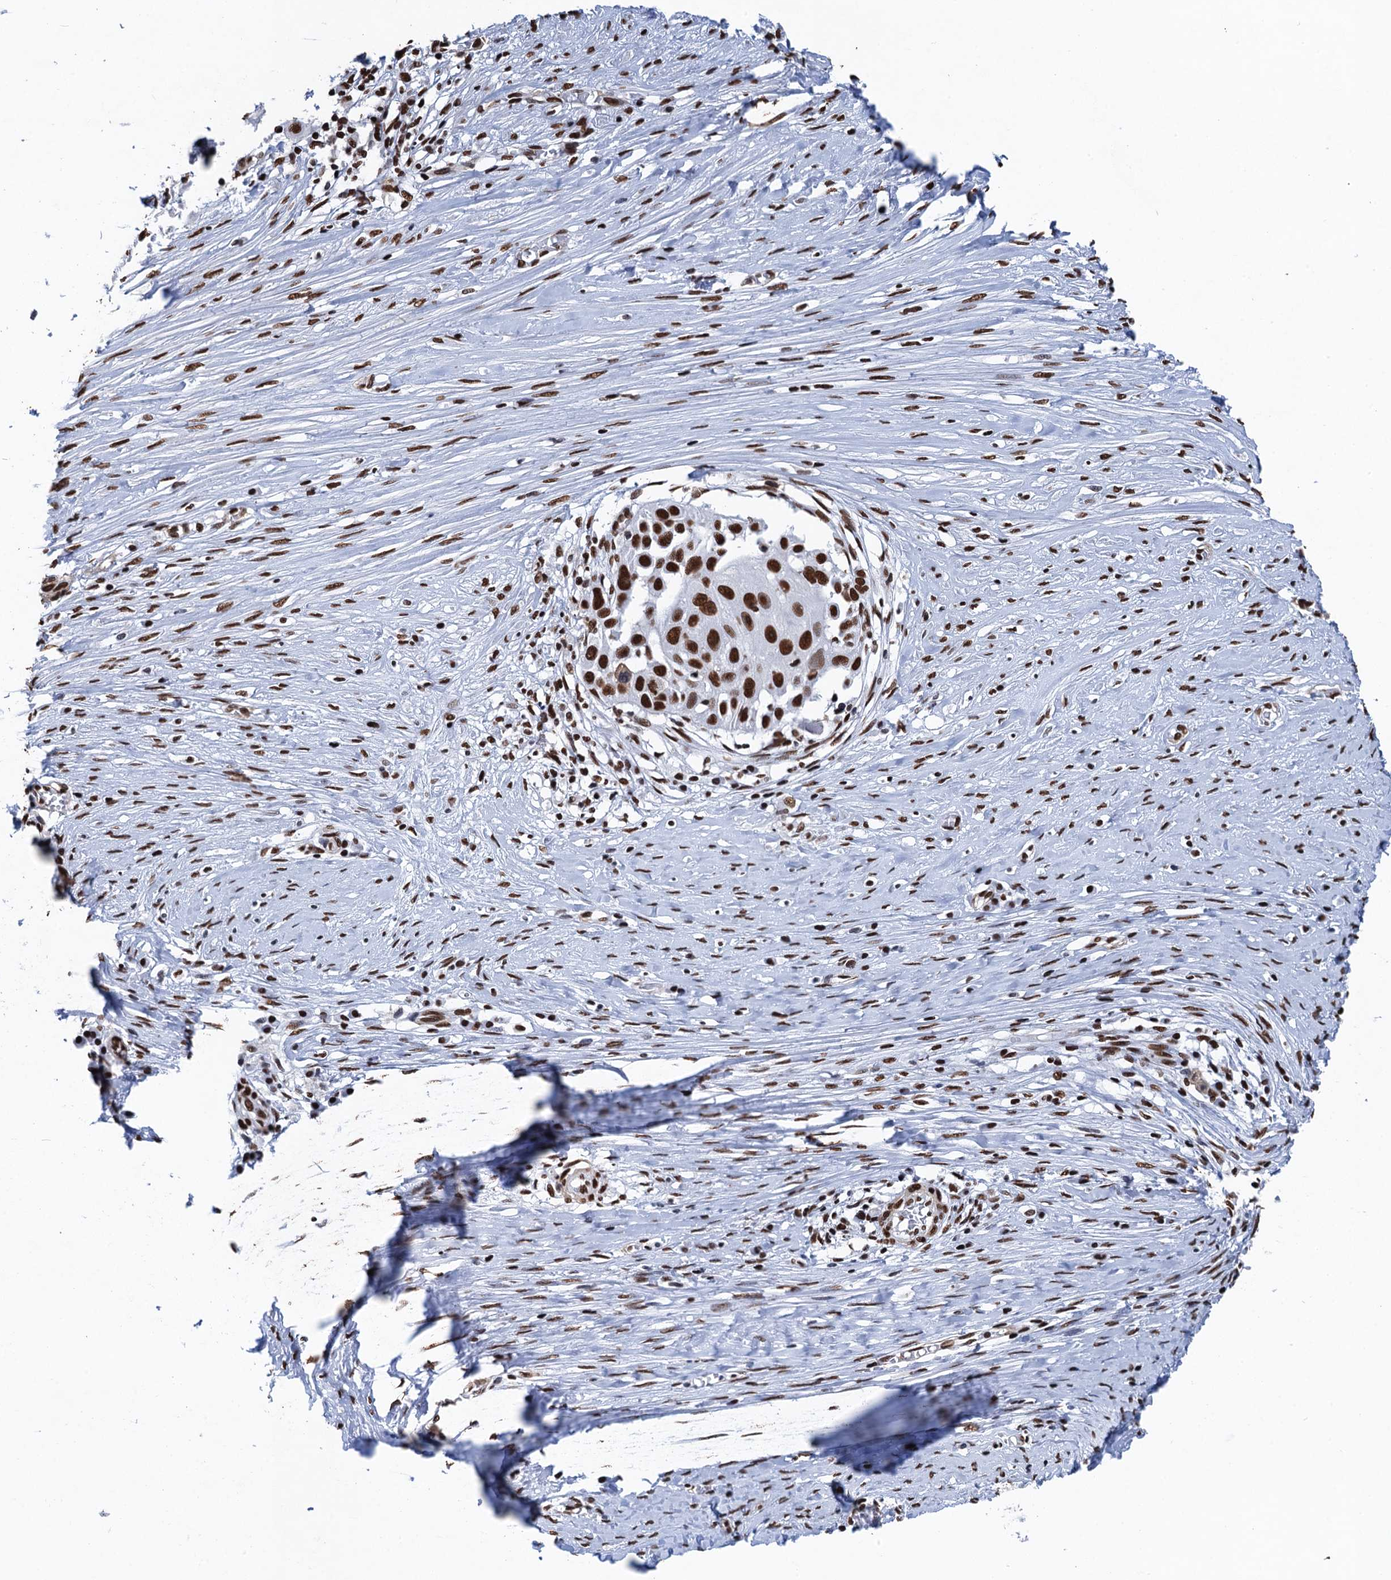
{"staining": {"intensity": "strong", "quantity": ">75%", "location": "nuclear"}, "tissue": "skin cancer", "cell_type": "Tumor cells", "image_type": "cancer", "snomed": [{"axis": "morphology", "description": "Squamous cell carcinoma, NOS"}, {"axis": "topography", "description": "Skin"}], "caption": "Protein staining displays strong nuclear positivity in about >75% of tumor cells in skin cancer (squamous cell carcinoma).", "gene": "UBA2", "patient": {"sex": "female", "age": 44}}